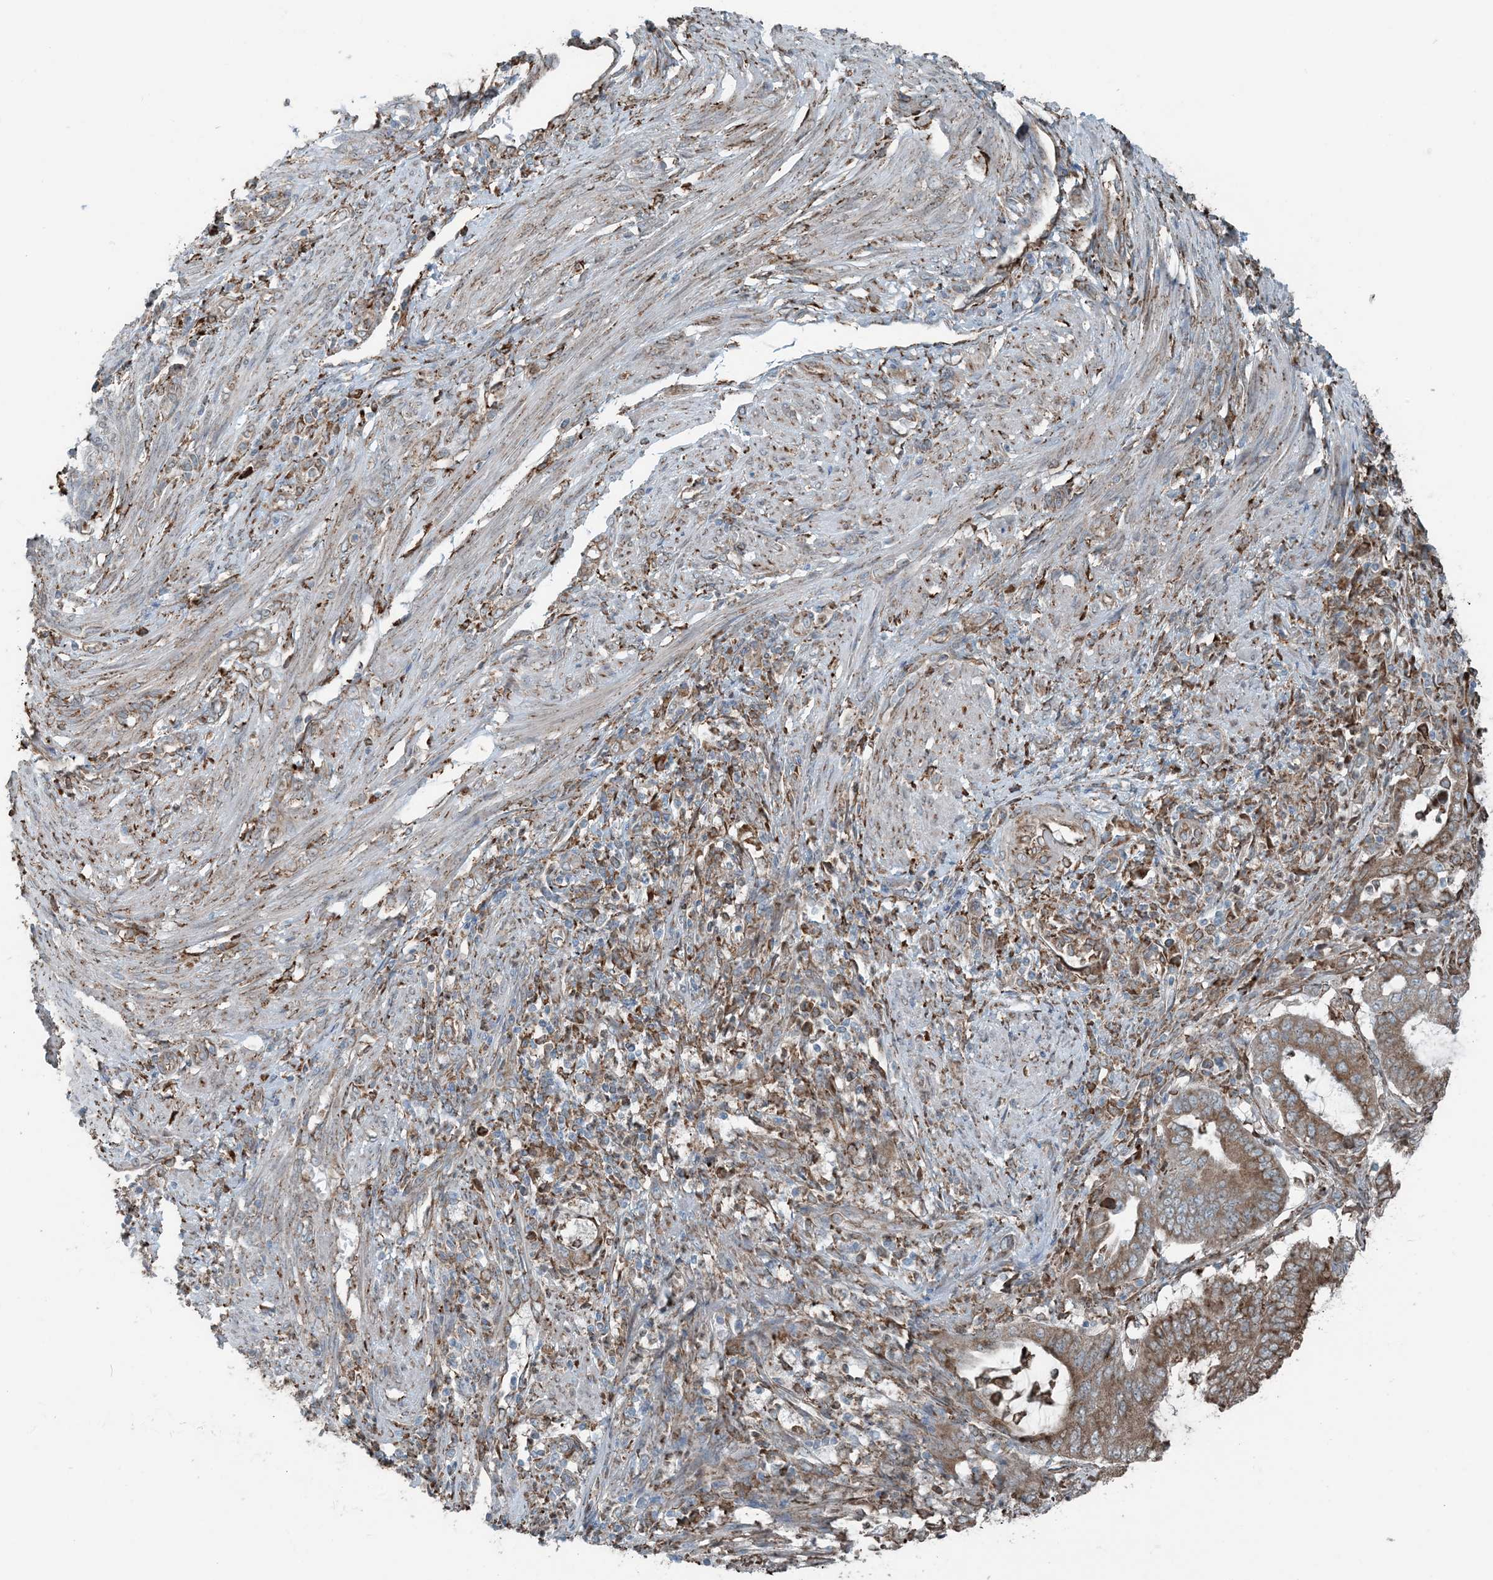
{"staining": {"intensity": "moderate", "quantity": ">75%", "location": "cytoplasmic/membranous"}, "tissue": "endometrial cancer", "cell_type": "Tumor cells", "image_type": "cancer", "snomed": [{"axis": "morphology", "description": "Adenocarcinoma, NOS"}, {"axis": "topography", "description": "Endometrium"}], "caption": "Protein expression analysis of endometrial cancer reveals moderate cytoplasmic/membranous positivity in about >75% of tumor cells.", "gene": "CERKL", "patient": {"sex": "female", "age": 51}}